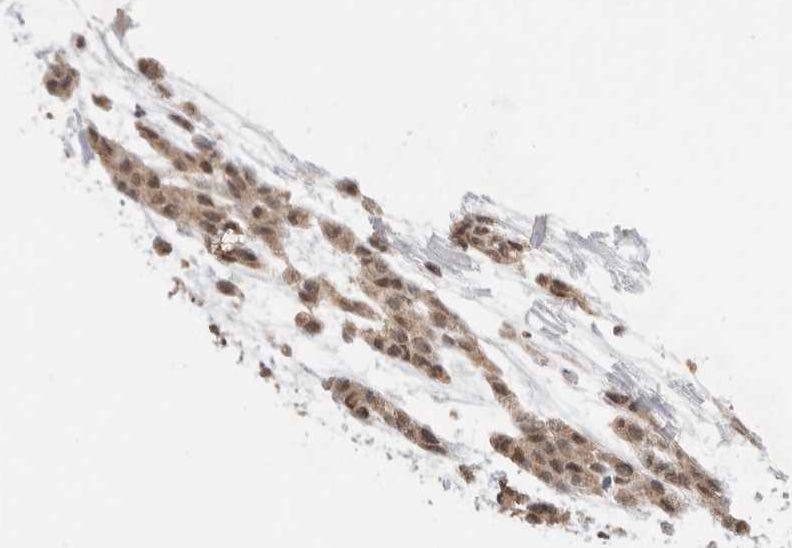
{"staining": {"intensity": "weak", "quantity": ">75%", "location": "cytoplasmic/membranous,nuclear"}, "tissue": "head and neck cancer", "cell_type": "Tumor cells", "image_type": "cancer", "snomed": [{"axis": "morphology", "description": "Adenocarcinoma, NOS"}, {"axis": "morphology", "description": "Adenoma, NOS"}, {"axis": "topography", "description": "Head-Neck"}], "caption": "The photomicrograph demonstrates immunohistochemical staining of head and neck cancer. There is weak cytoplasmic/membranous and nuclear expression is seen in approximately >75% of tumor cells. Using DAB (3,3'-diaminobenzidine) (brown) and hematoxylin (blue) stains, captured at high magnification using brightfield microscopy.", "gene": "ALKAL1", "patient": {"sex": "female", "age": 55}}